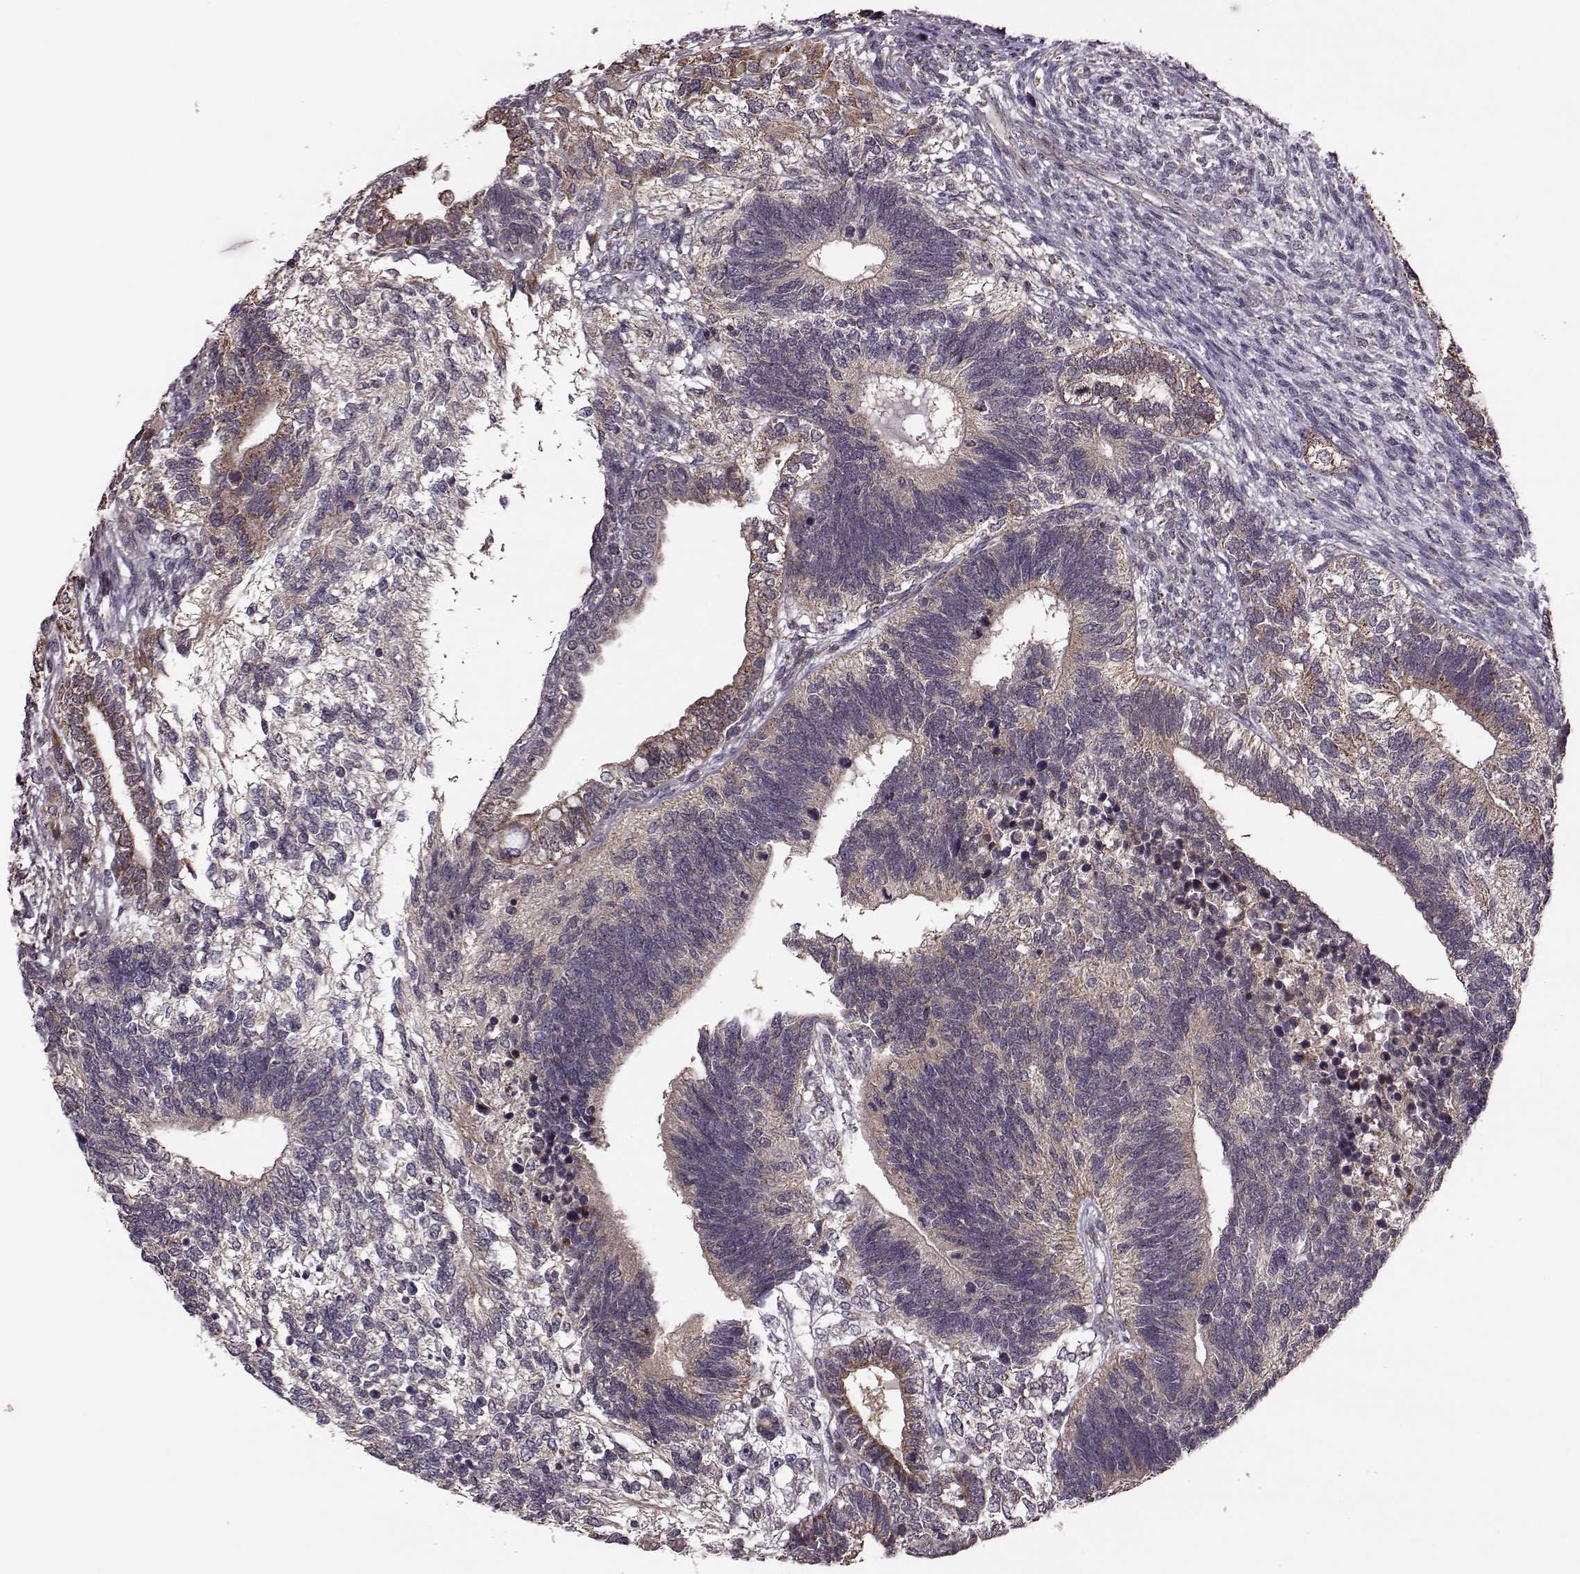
{"staining": {"intensity": "moderate", "quantity": "25%-75%", "location": "cytoplasmic/membranous"}, "tissue": "testis cancer", "cell_type": "Tumor cells", "image_type": "cancer", "snomed": [{"axis": "morphology", "description": "Seminoma, NOS"}, {"axis": "morphology", "description": "Carcinoma, Embryonal, NOS"}, {"axis": "topography", "description": "Testis"}], "caption": "A micrograph showing moderate cytoplasmic/membranous staining in approximately 25%-75% of tumor cells in seminoma (testis), as visualized by brown immunohistochemical staining.", "gene": "PUDP", "patient": {"sex": "male", "age": 41}}